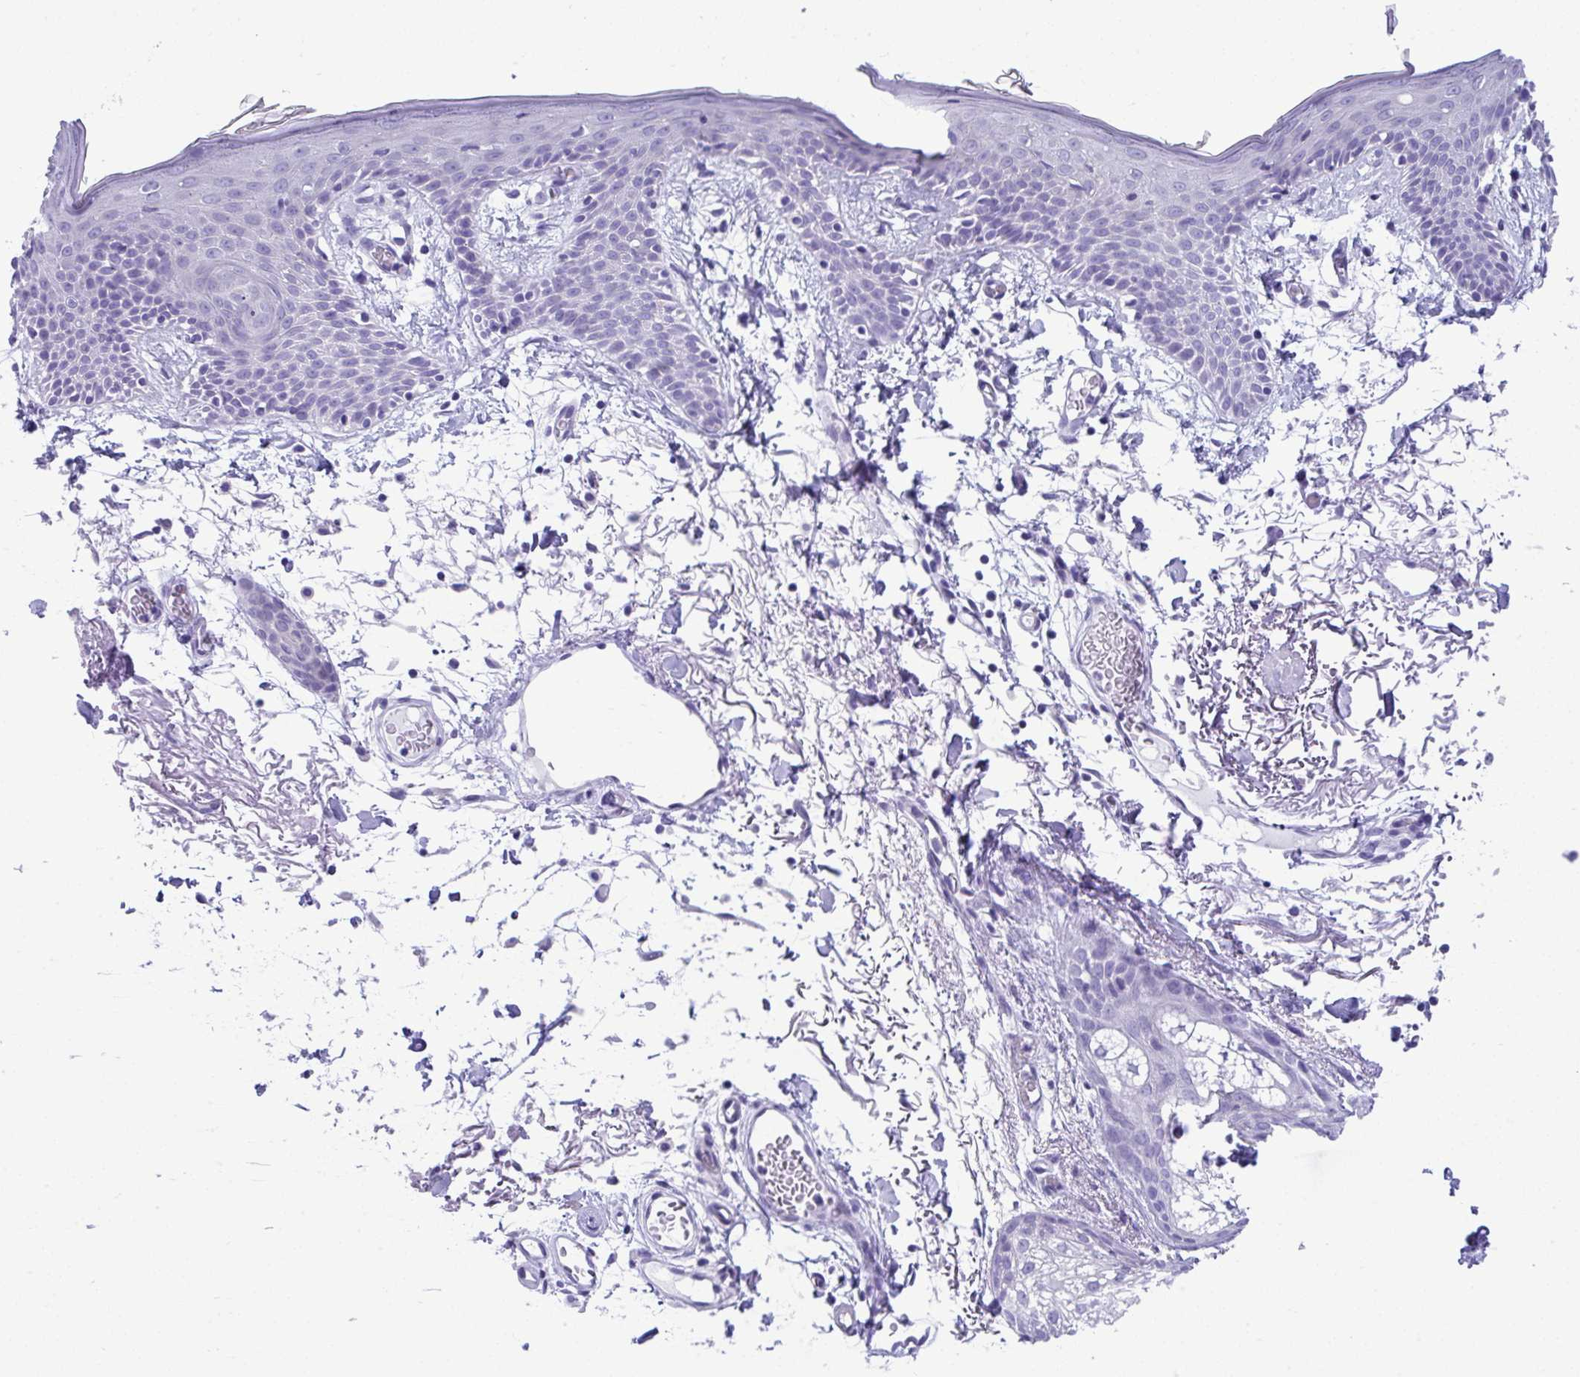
{"staining": {"intensity": "negative", "quantity": "none", "location": "none"}, "tissue": "skin", "cell_type": "Fibroblasts", "image_type": "normal", "snomed": [{"axis": "morphology", "description": "Normal tissue, NOS"}, {"axis": "topography", "description": "Skin"}], "caption": "Photomicrograph shows no protein positivity in fibroblasts of unremarkable skin. The staining was performed using DAB to visualize the protein expression in brown, while the nuclei were stained in blue with hematoxylin (Magnification: 20x).", "gene": "ISL1", "patient": {"sex": "male", "age": 79}}